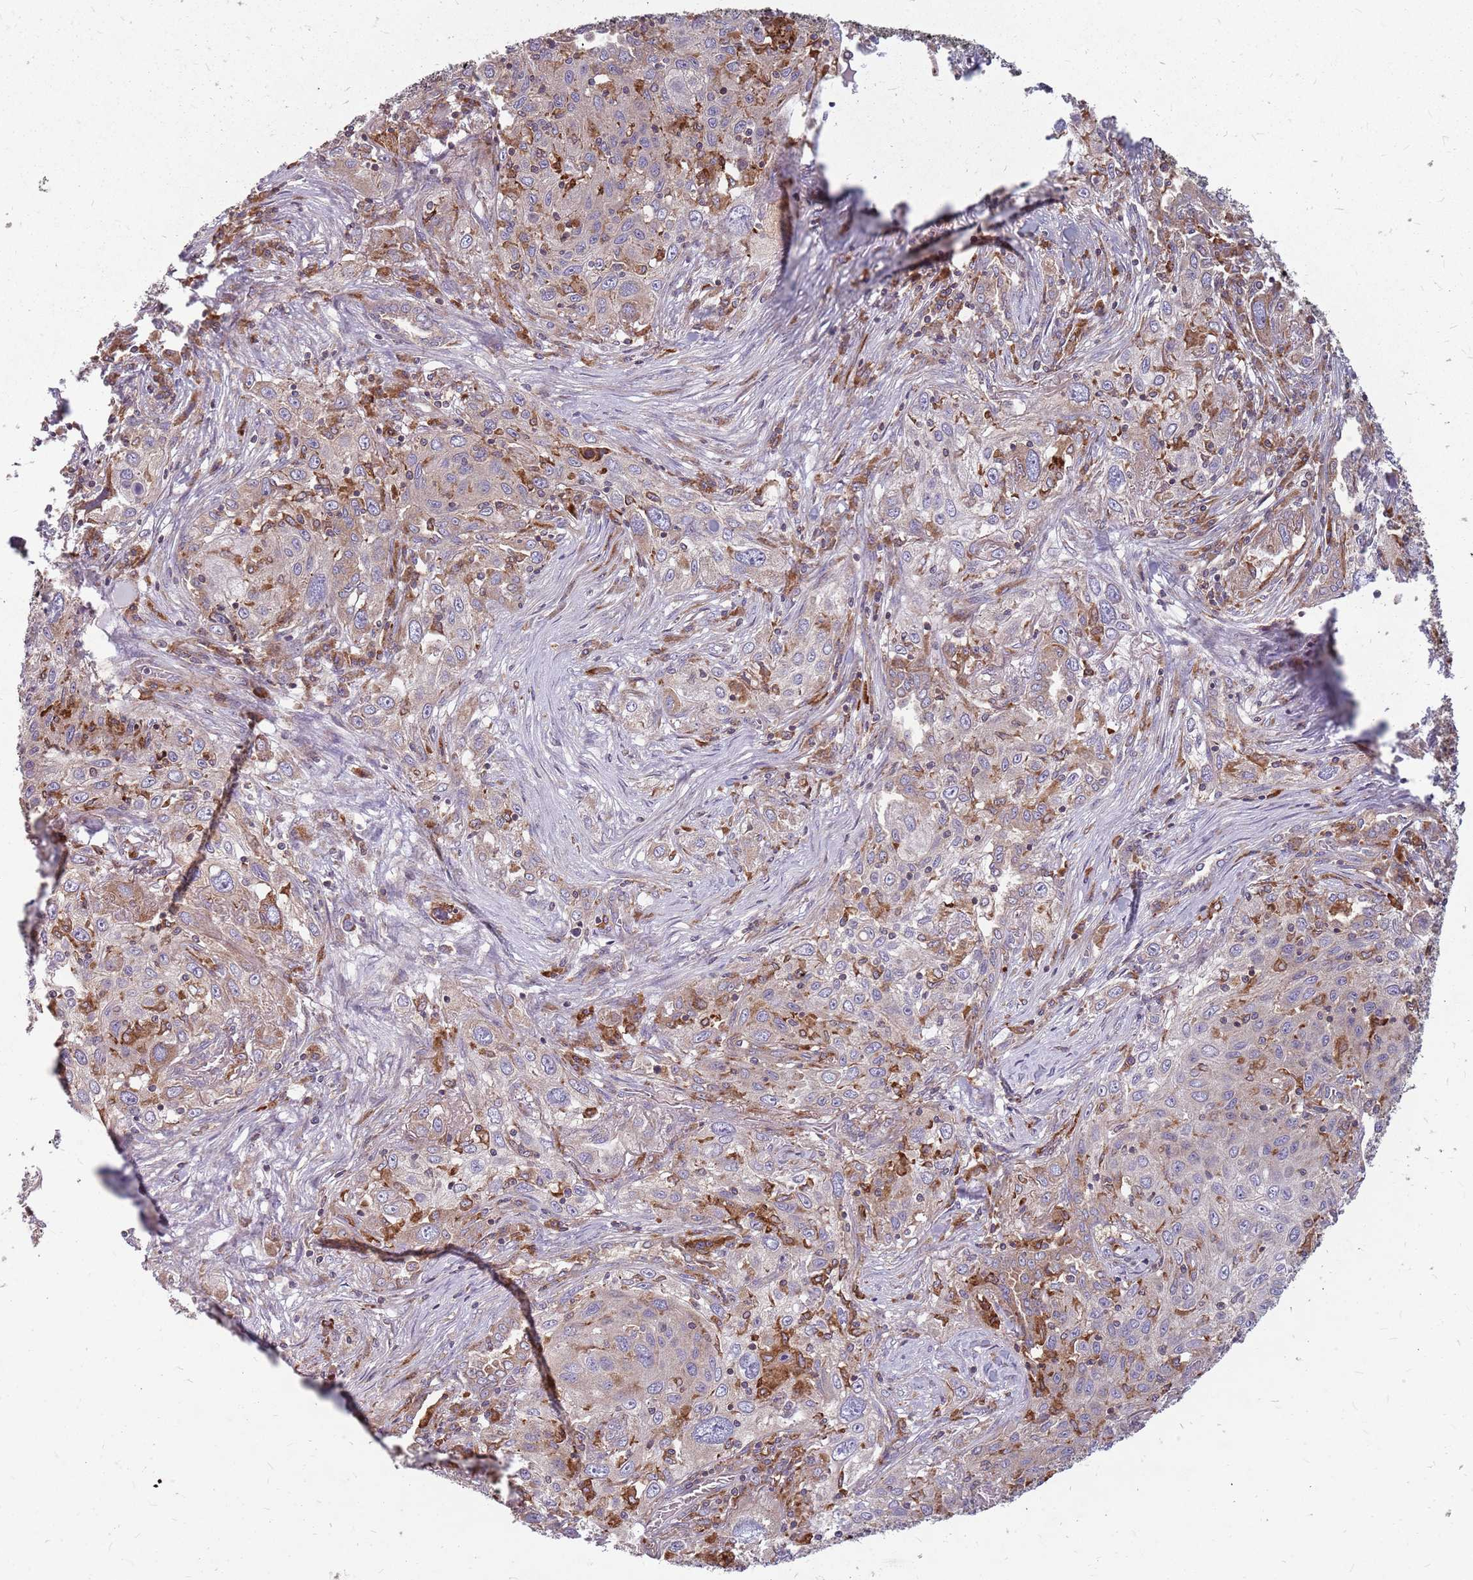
{"staining": {"intensity": "moderate", "quantity": "<25%", "location": "cytoplasmic/membranous"}, "tissue": "lung cancer", "cell_type": "Tumor cells", "image_type": "cancer", "snomed": [{"axis": "morphology", "description": "Squamous cell carcinoma, NOS"}, {"axis": "topography", "description": "Lung"}], "caption": "Squamous cell carcinoma (lung) stained with a protein marker demonstrates moderate staining in tumor cells.", "gene": "NME4", "patient": {"sex": "female", "age": 69}}